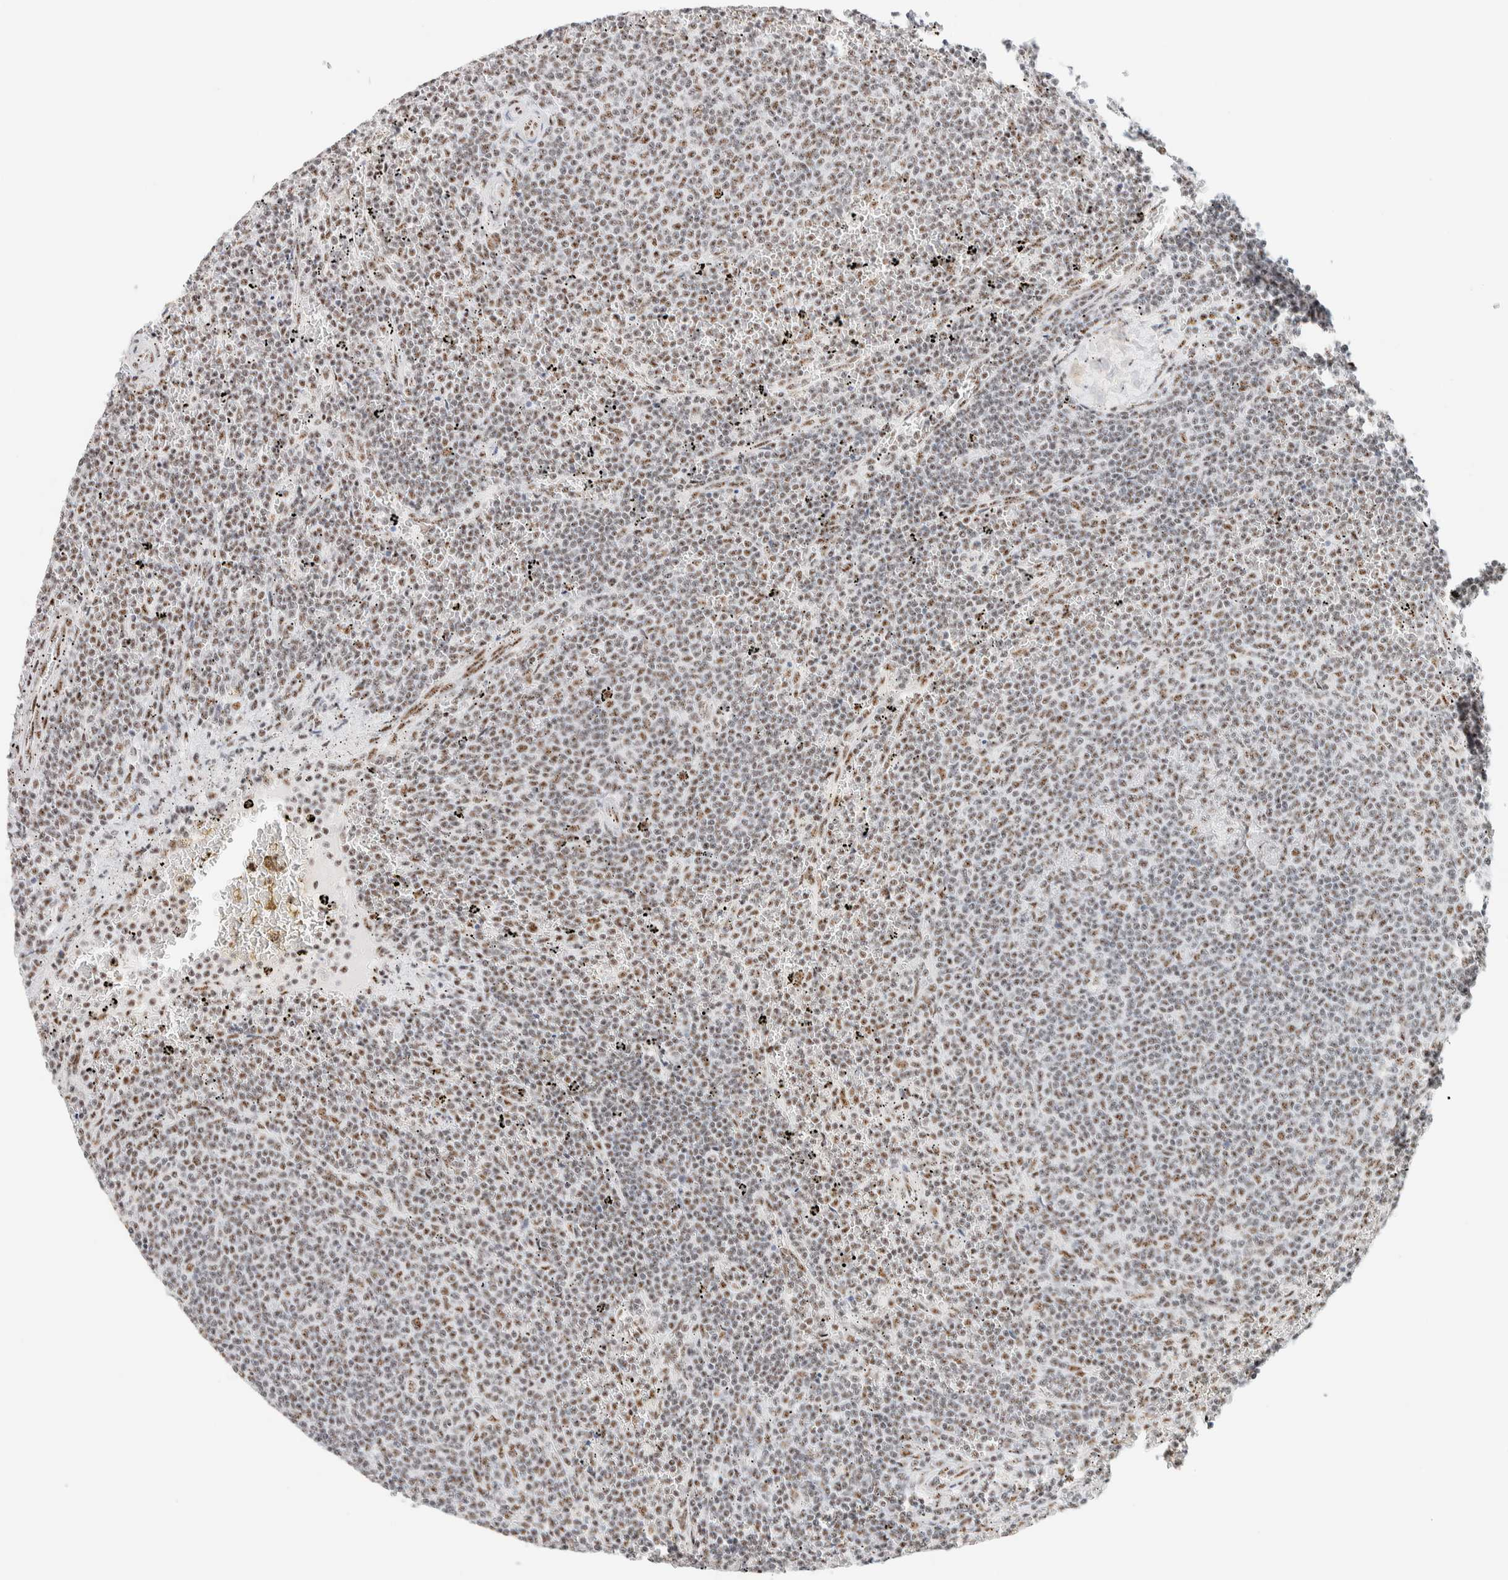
{"staining": {"intensity": "weak", "quantity": ">75%", "location": "nuclear"}, "tissue": "lymphoma", "cell_type": "Tumor cells", "image_type": "cancer", "snomed": [{"axis": "morphology", "description": "Malignant lymphoma, non-Hodgkin's type, Low grade"}, {"axis": "topography", "description": "Spleen"}], "caption": "About >75% of tumor cells in malignant lymphoma, non-Hodgkin's type (low-grade) reveal weak nuclear protein staining as visualized by brown immunohistochemical staining.", "gene": "SON", "patient": {"sex": "female", "age": 50}}